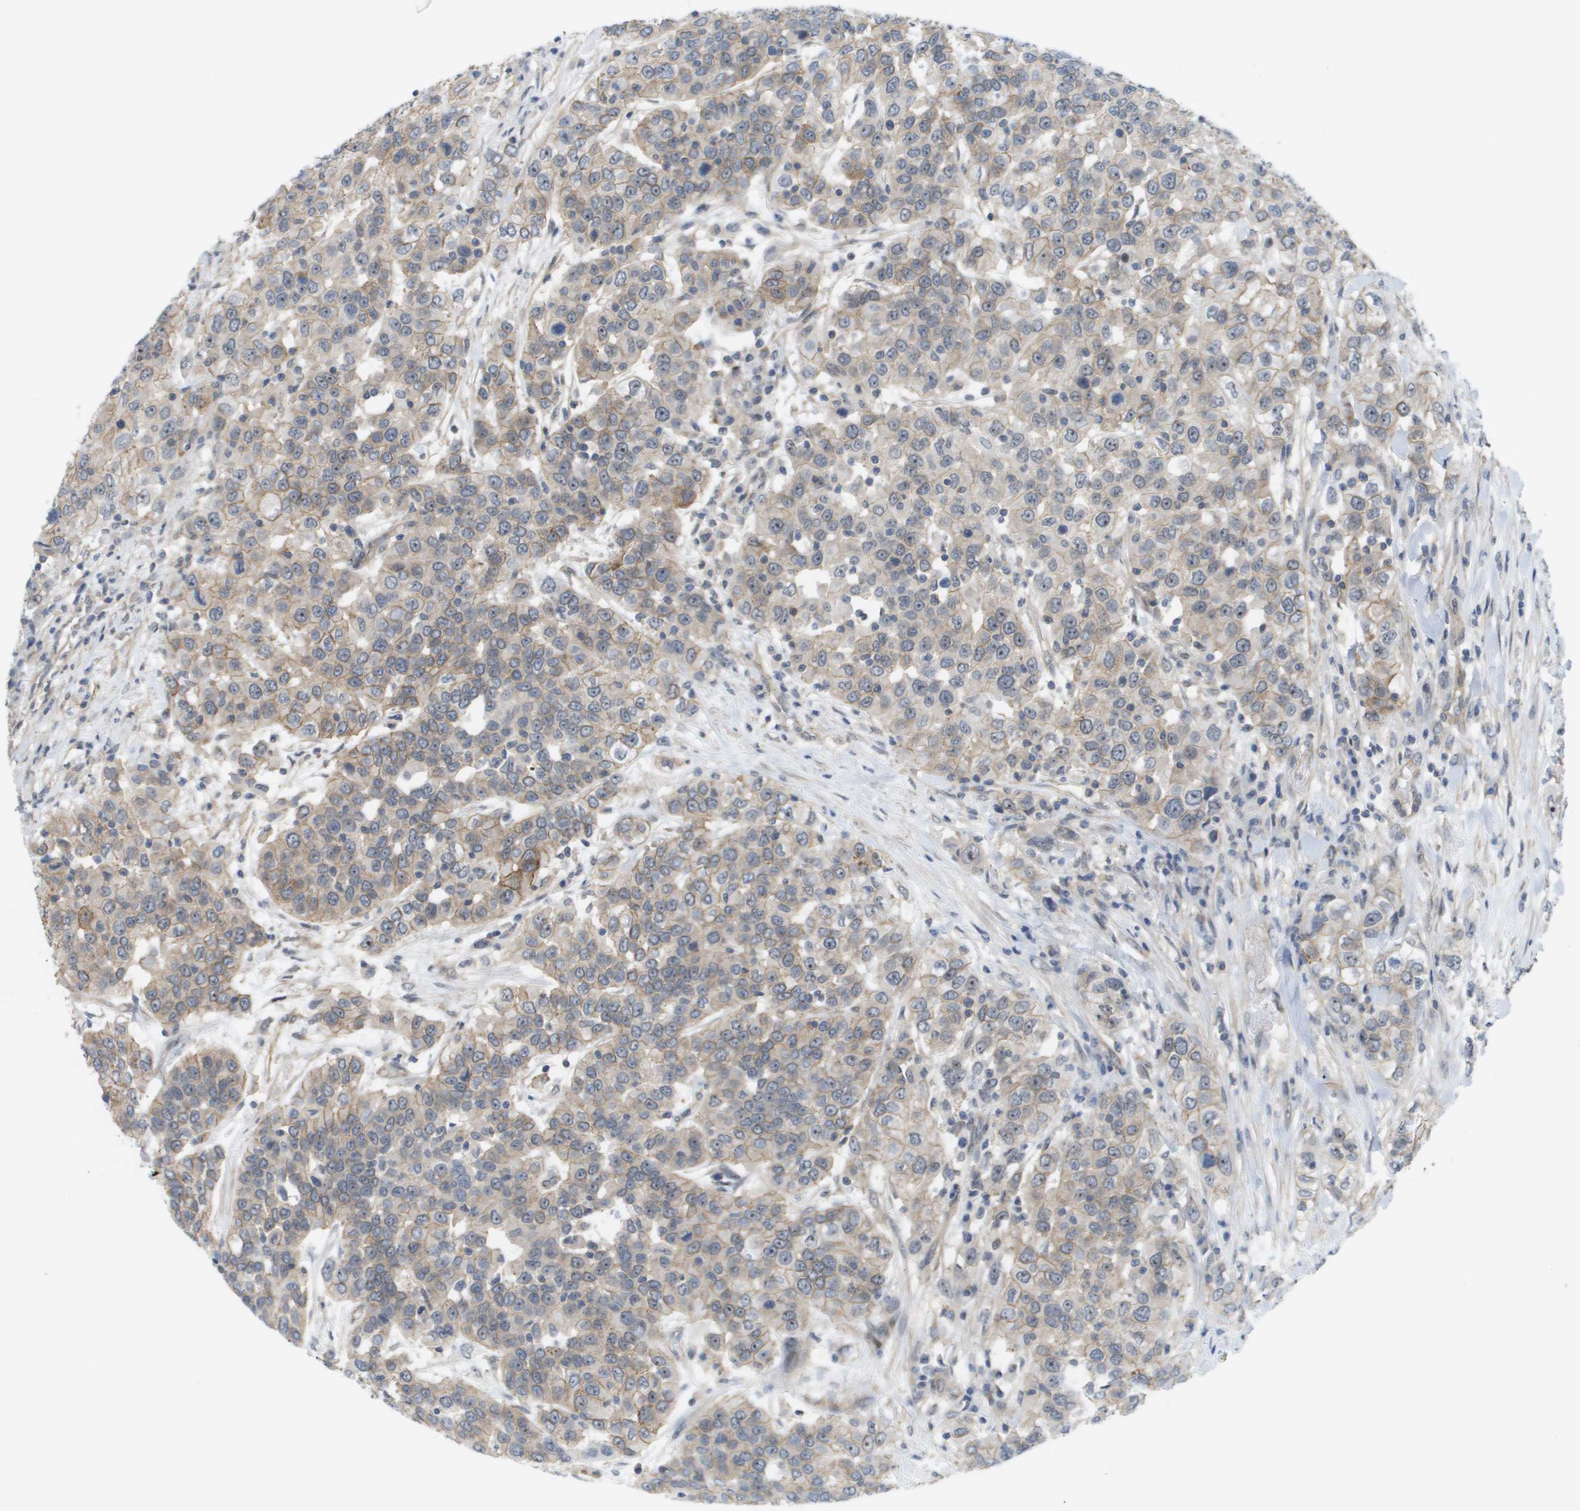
{"staining": {"intensity": "weak", "quantity": ">75%", "location": "cytoplasmic/membranous"}, "tissue": "urothelial cancer", "cell_type": "Tumor cells", "image_type": "cancer", "snomed": [{"axis": "morphology", "description": "Urothelial carcinoma, High grade"}, {"axis": "topography", "description": "Urinary bladder"}], "caption": "Immunohistochemistry (IHC) staining of urothelial cancer, which reveals low levels of weak cytoplasmic/membranous positivity in approximately >75% of tumor cells indicating weak cytoplasmic/membranous protein staining. The staining was performed using DAB (brown) for protein detection and nuclei were counterstained in hematoxylin (blue).", "gene": "MTARC2", "patient": {"sex": "female", "age": 80}}